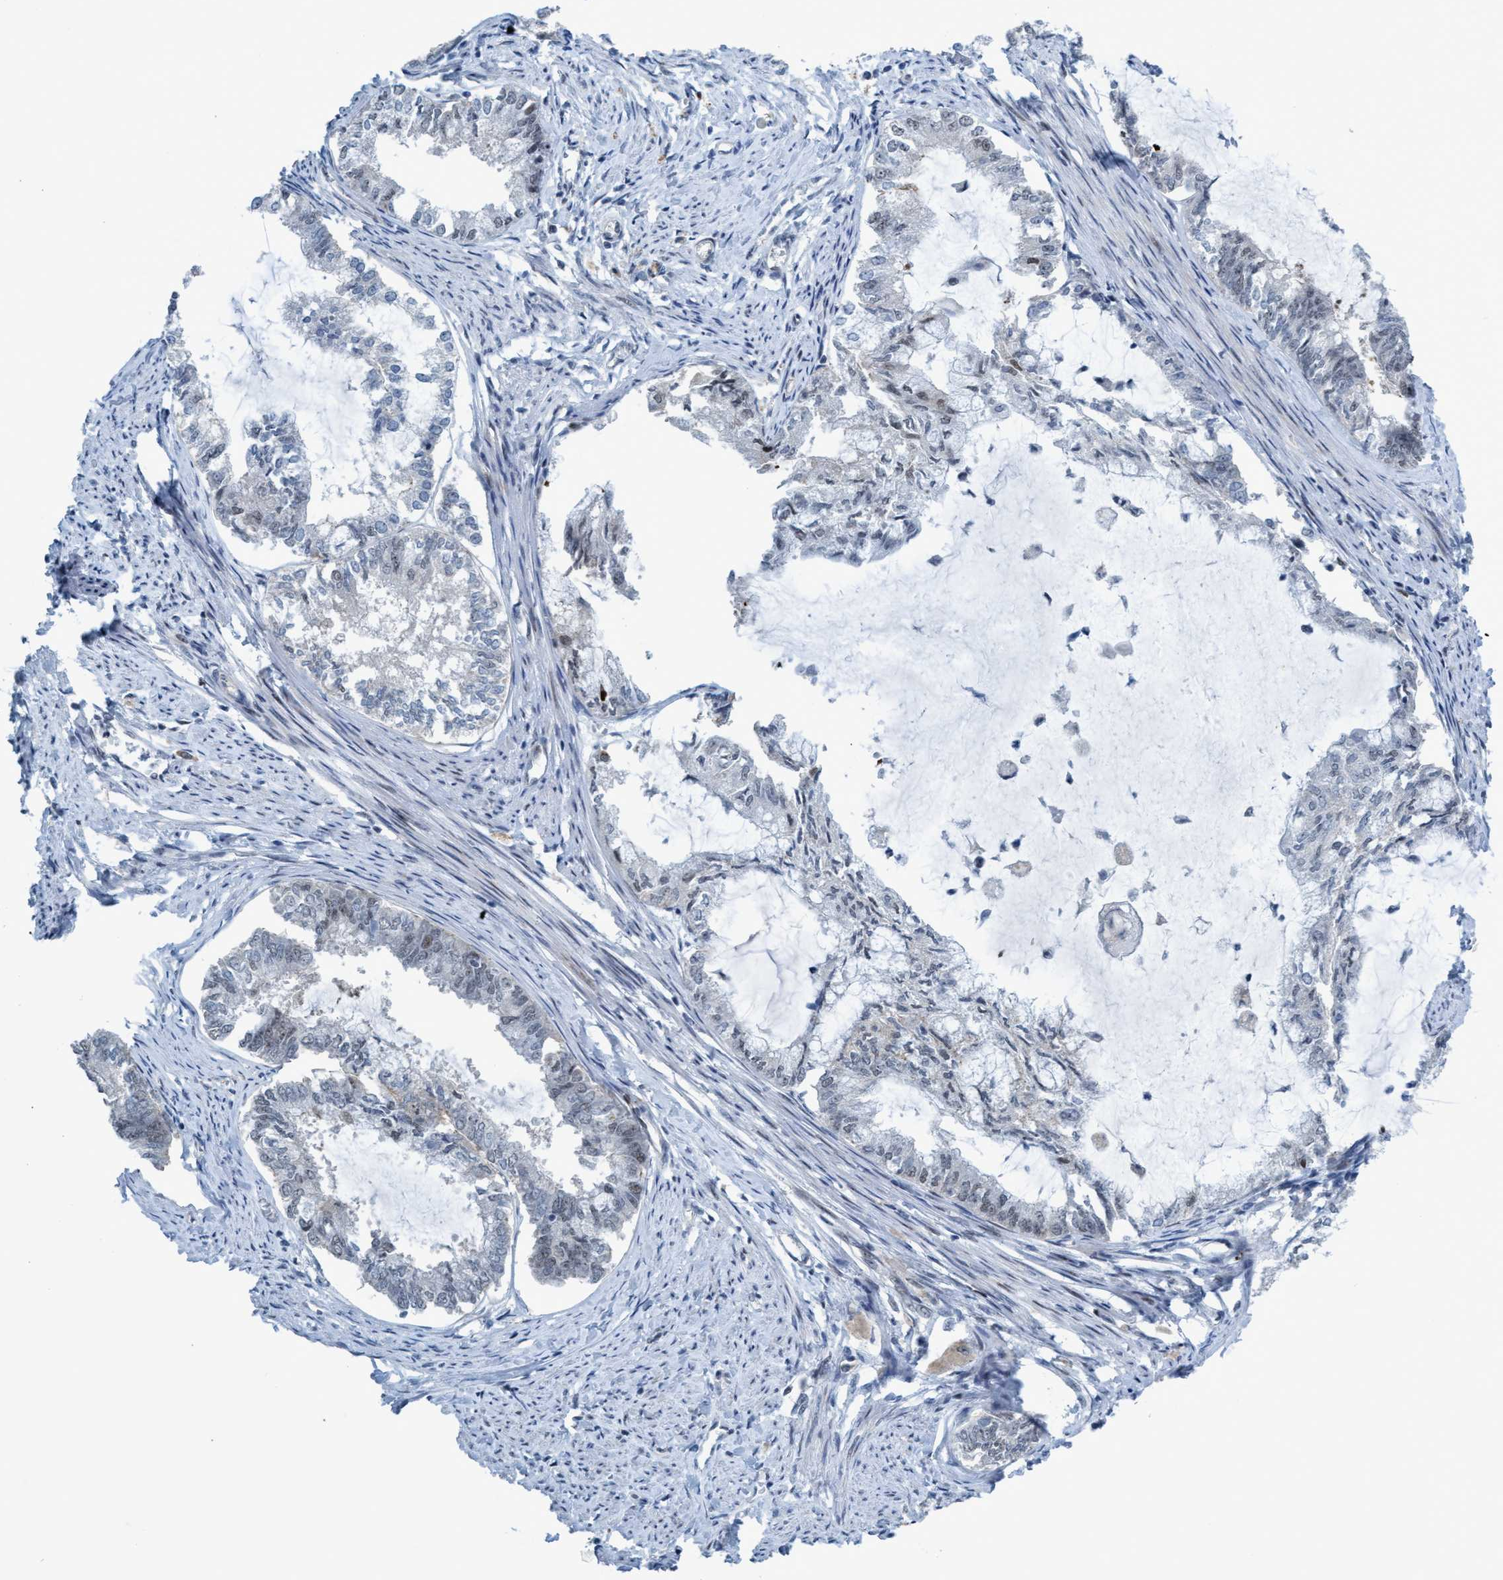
{"staining": {"intensity": "negative", "quantity": "none", "location": "none"}, "tissue": "endometrial cancer", "cell_type": "Tumor cells", "image_type": "cancer", "snomed": [{"axis": "morphology", "description": "Adenocarcinoma, NOS"}, {"axis": "topography", "description": "Endometrium"}], "caption": "The immunohistochemistry (IHC) micrograph has no significant expression in tumor cells of endometrial cancer (adenocarcinoma) tissue.", "gene": "CWC27", "patient": {"sex": "female", "age": 86}}